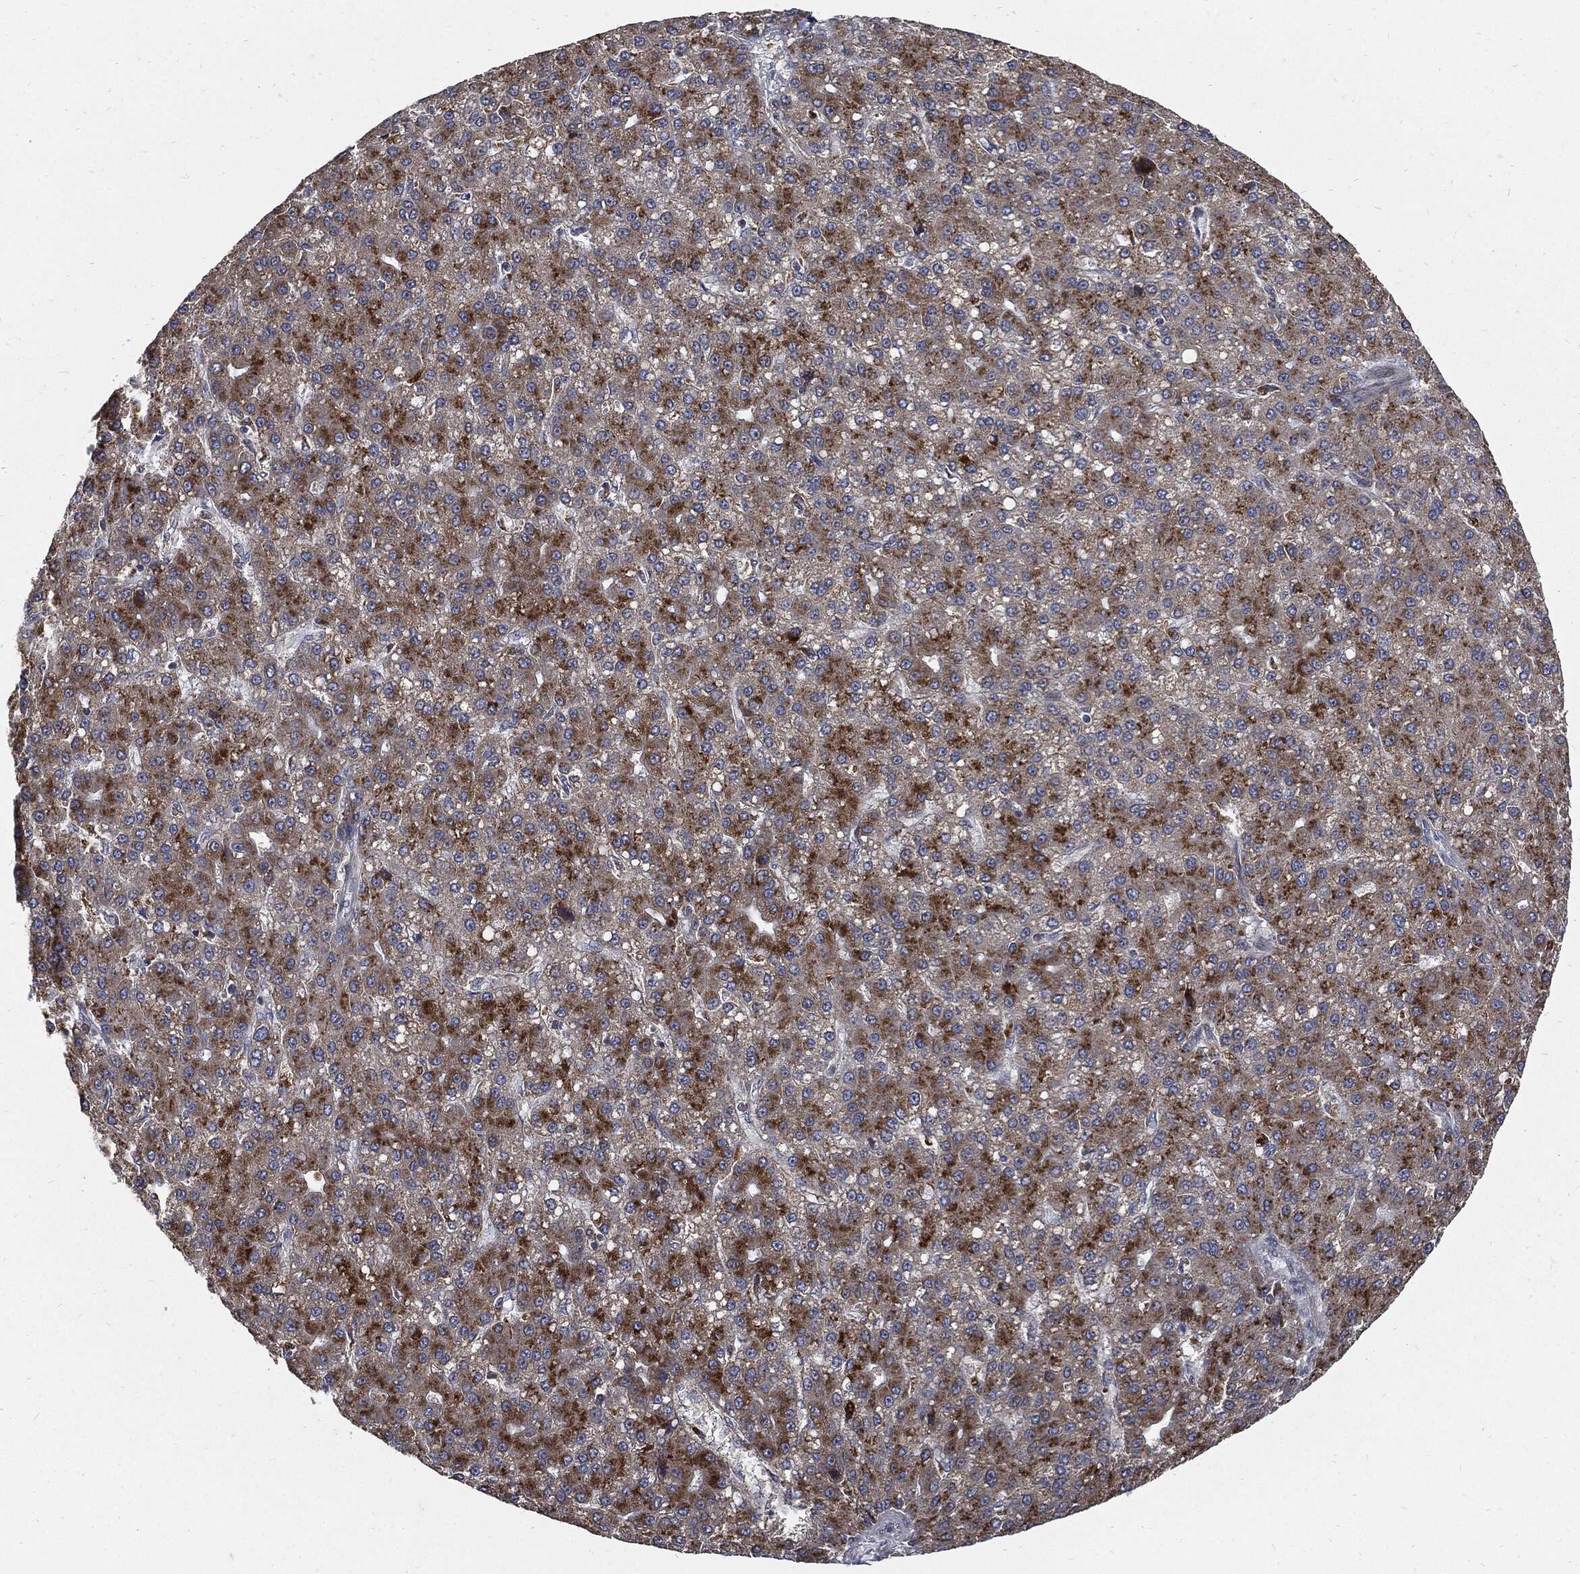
{"staining": {"intensity": "strong", "quantity": "25%-75%", "location": "cytoplasmic/membranous"}, "tissue": "liver cancer", "cell_type": "Tumor cells", "image_type": "cancer", "snomed": [{"axis": "morphology", "description": "Carcinoma, Hepatocellular, NOS"}, {"axis": "topography", "description": "Liver"}], "caption": "Protein analysis of hepatocellular carcinoma (liver) tissue reveals strong cytoplasmic/membranous positivity in about 25%-75% of tumor cells. (DAB (3,3'-diaminobenzidine) = brown stain, brightfield microscopy at high magnification).", "gene": "SLC31A2", "patient": {"sex": "male", "age": 67}}